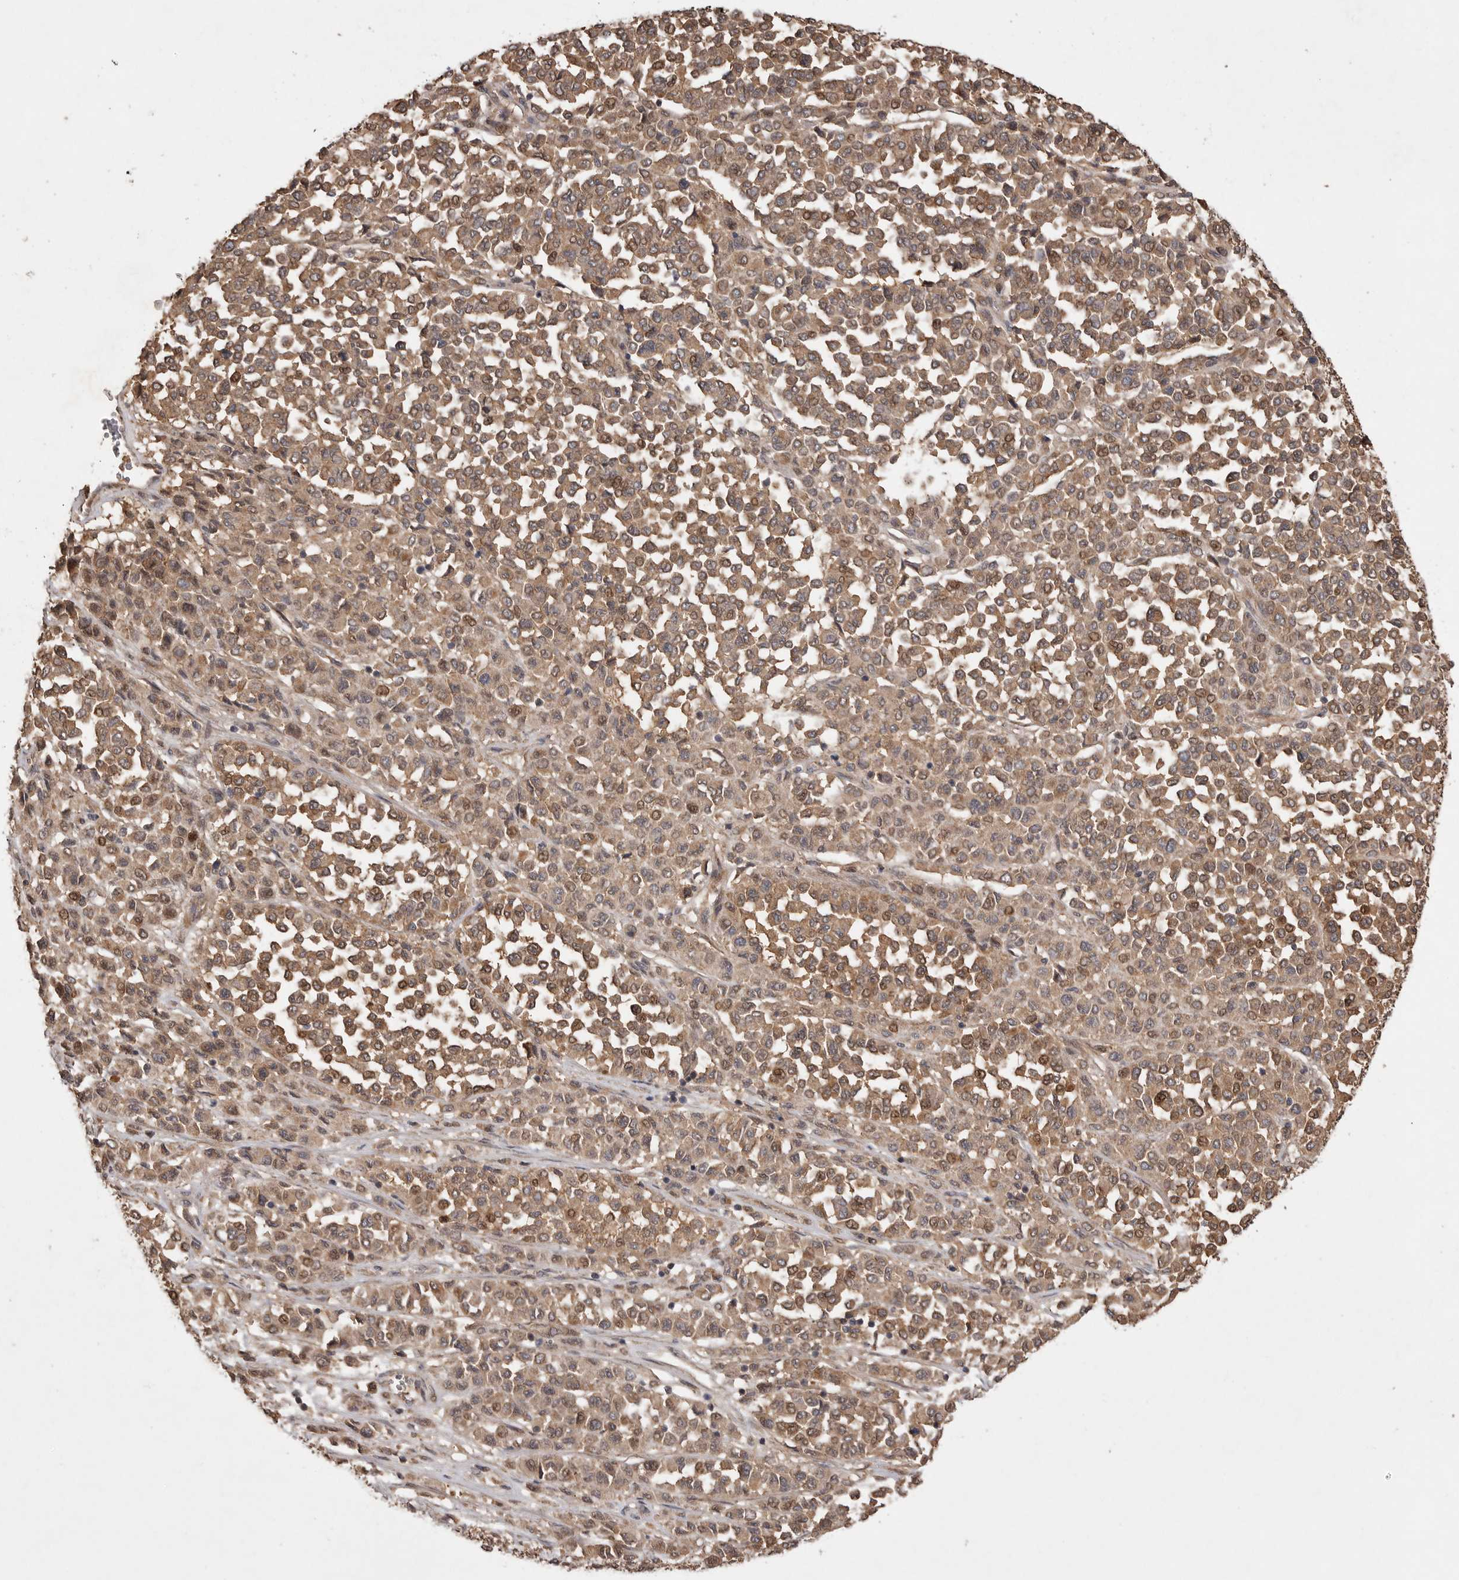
{"staining": {"intensity": "moderate", "quantity": ">75%", "location": "cytoplasmic/membranous"}, "tissue": "melanoma", "cell_type": "Tumor cells", "image_type": "cancer", "snomed": [{"axis": "morphology", "description": "Malignant melanoma, Metastatic site"}, {"axis": "topography", "description": "Pancreas"}], "caption": "Immunohistochemistry (IHC) micrograph of neoplastic tissue: human malignant melanoma (metastatic site) stained using immunohistochemistry (IHC) displays medium levels of moderate protein expression localized specifically in the cytoplasmic/membranous of tumor cells, appearing as a cytoplasmic/membranous brown color.", "gene": "VN1R4", "patient": {"sex": "female", "age": 30}}